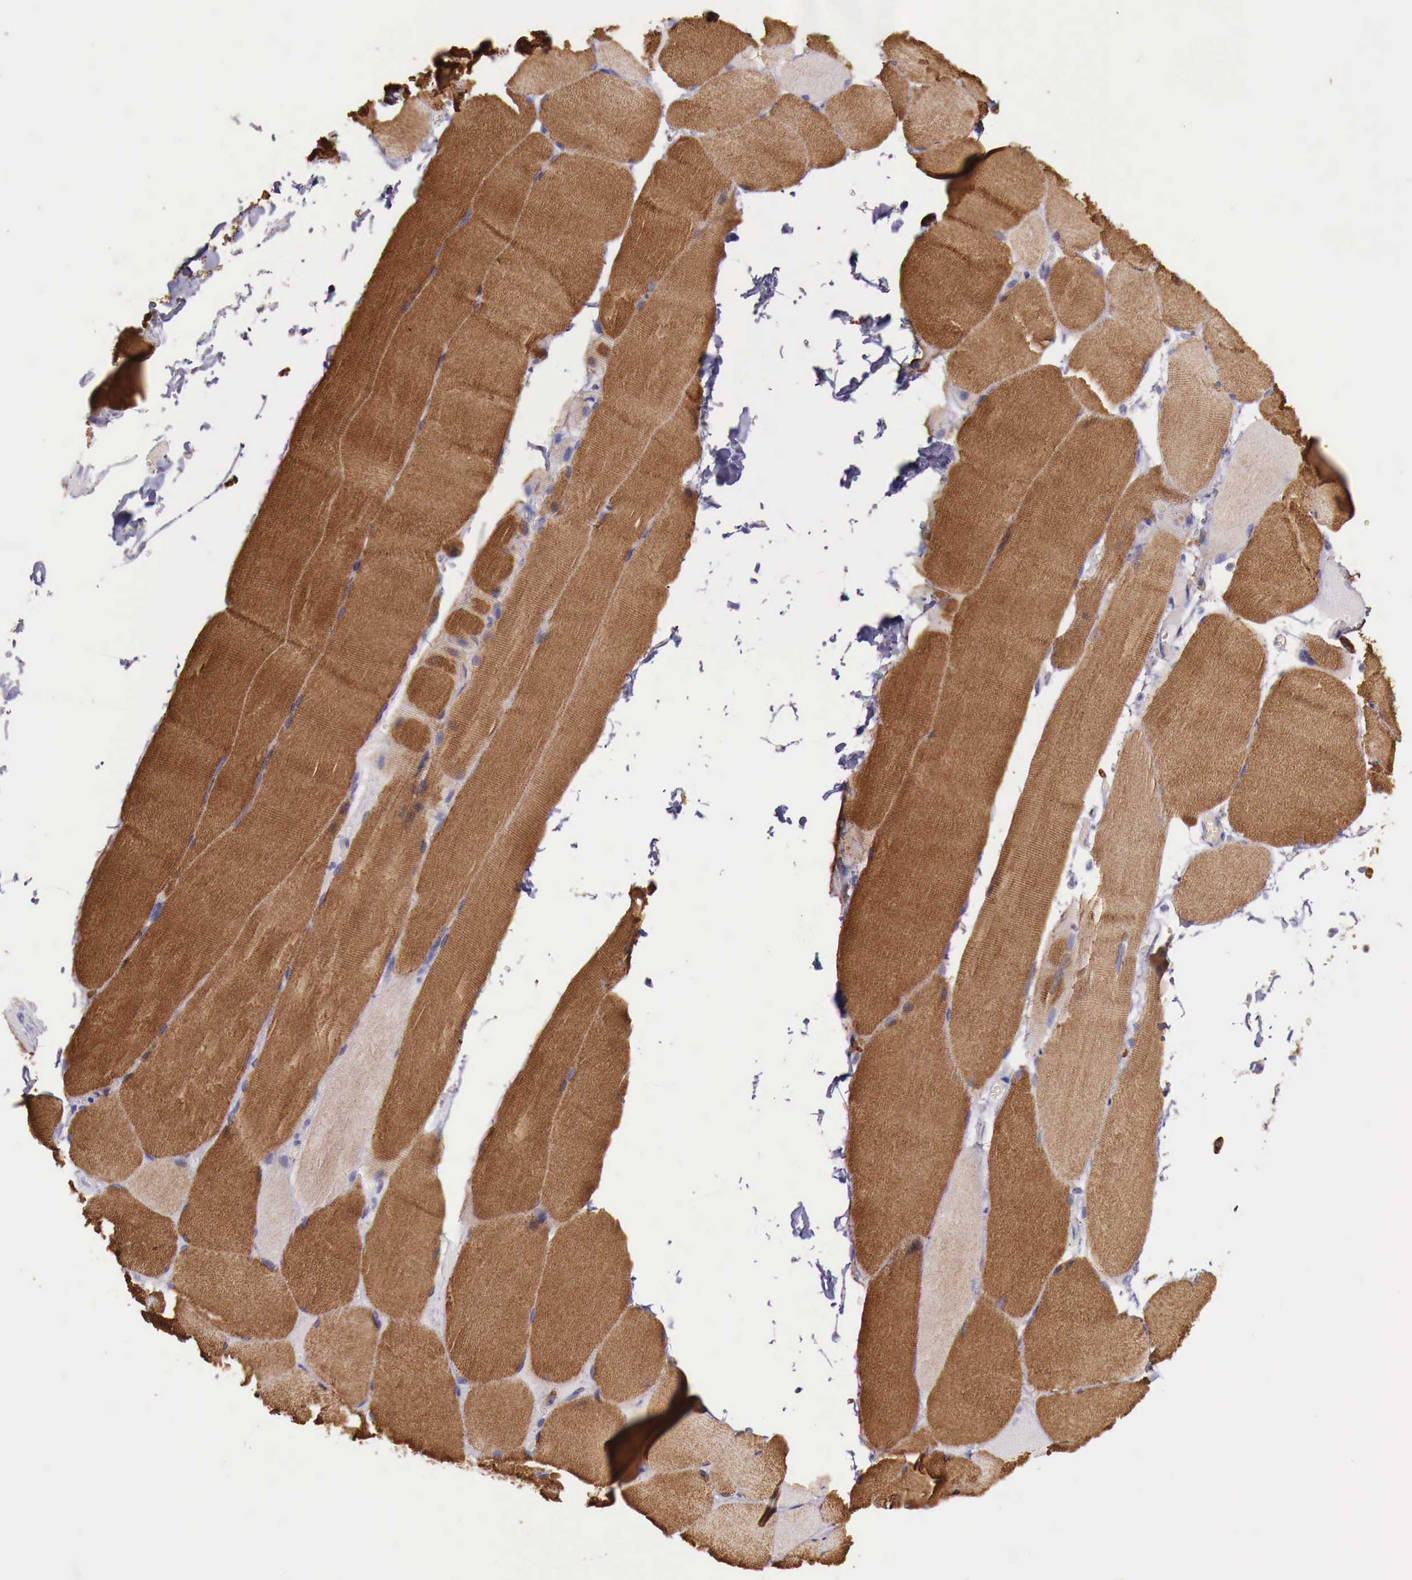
{"staining": {"intensity": "moderate", "quantity": "25%-75%", "location": "cytoplasmic/membranous"}, "tissue": "skeletal muscle", "cell_type": "Myocytes", "image_type": "normal", "snomed": [{"axis": "morphology", "description": "Normal tissue, NOS"}, {"axis": "topography", "description": "Skeletal muscle"}], "caption": "Protein expression analysis of normal skeletal muscle displays moderate cytoplasmic/membranous staining in about 25%-75% of myocytes. (brown staining indicates protein expression, while blue staining denotes nuclei).", "gene": "MSR1", "patient": {"sex": "male", "age": 71}}